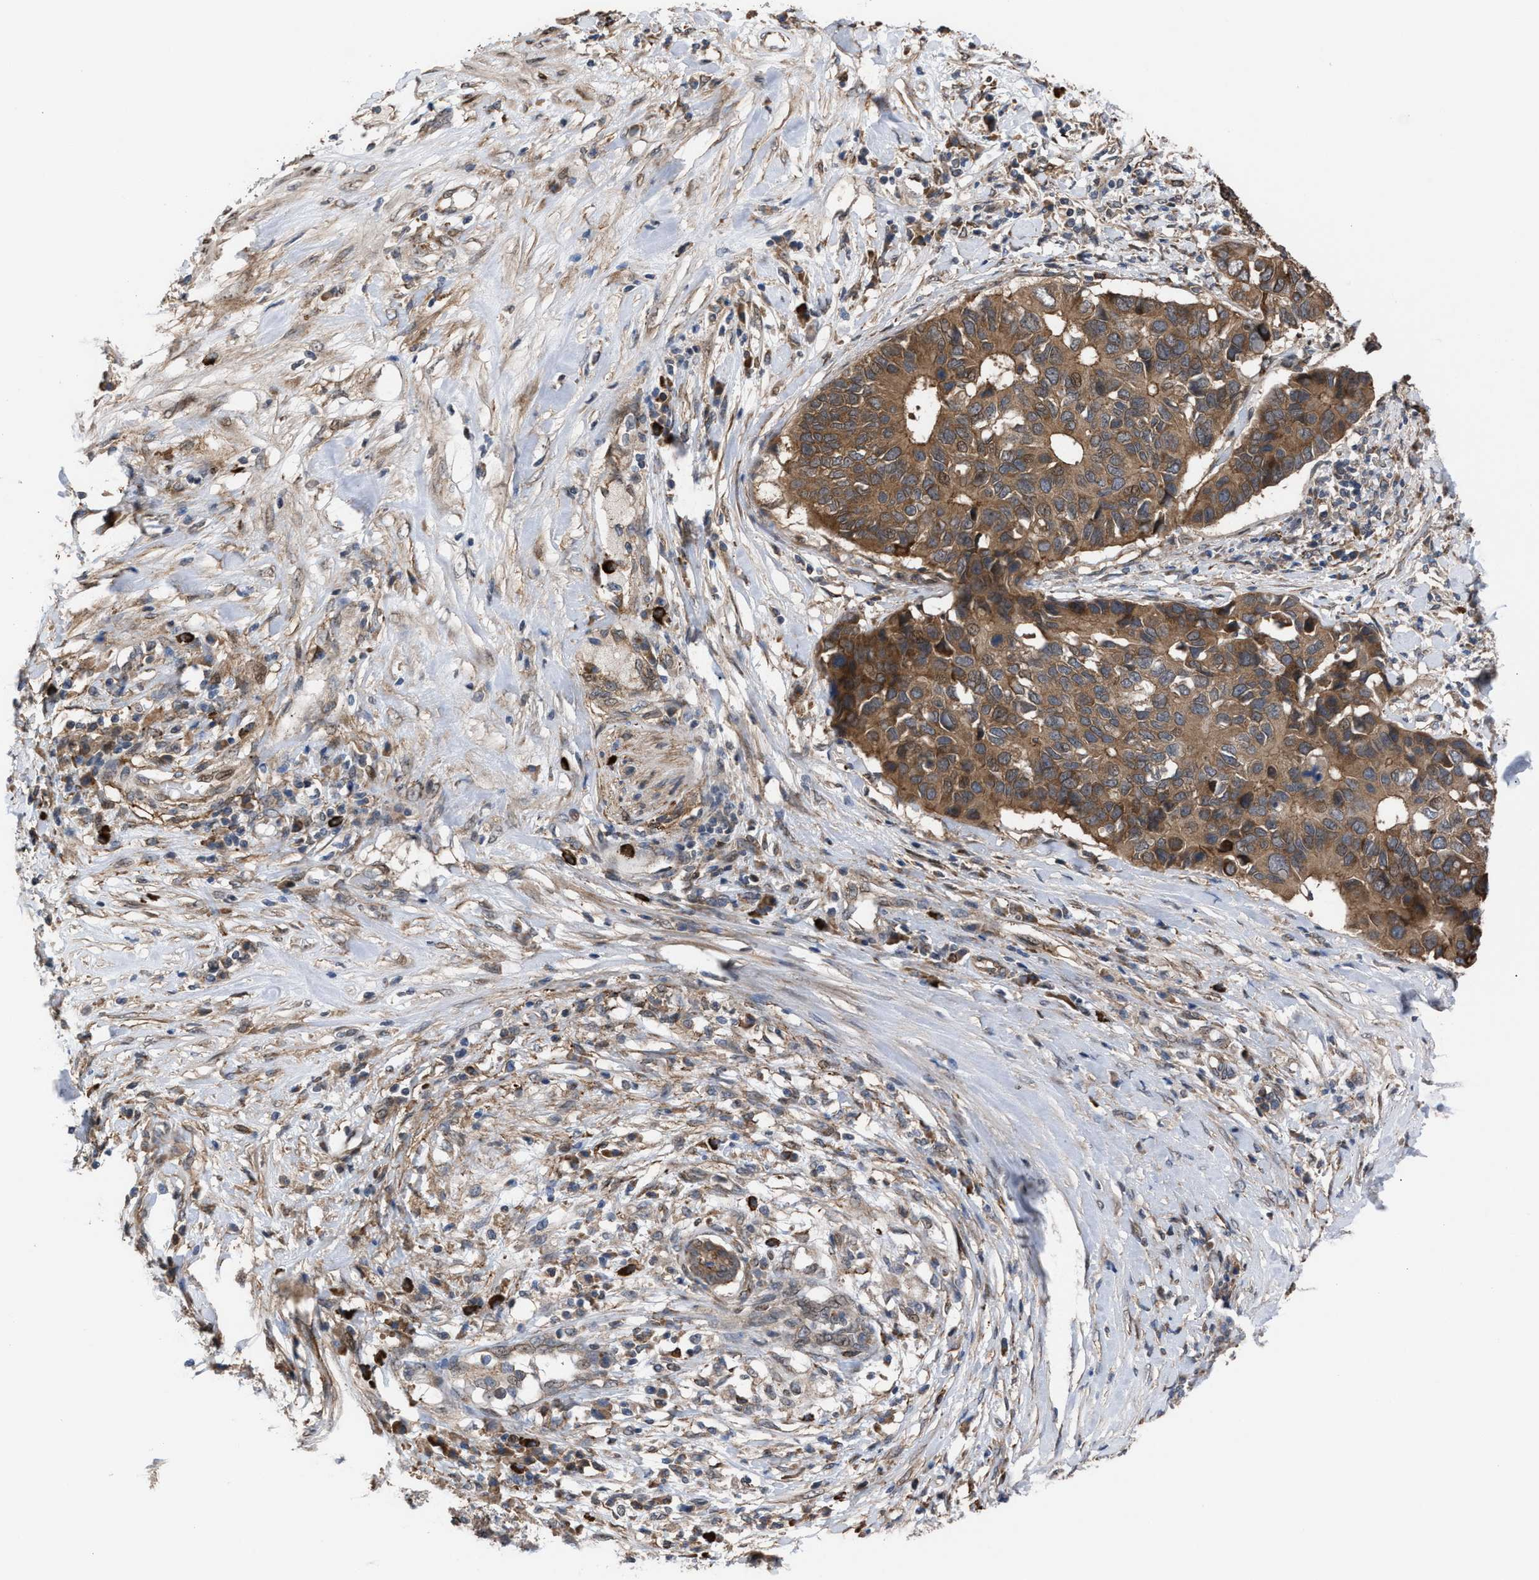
{"staining": {"intensity": "moderate", "quantity": ">75%", "location": "cytoplasmic/membranous"}, "tissue": "pancreatic cancer", "cell_type": "Tumor cells", "image_type": "cancer", "snomed": [{"axis": "morphology", "description": "Adenocarcinoma, NOS"}, {"axis": "topography", "description": "Pancreas"}], "caption": "Pancreatic adenocarcinoma stained with IHC displays moderate cytoplasmic/membranous positivity in about >75% of tumor cells. (brown staining indicates protein expression, while blue staining denotes nuclei).", "gene": "TP53BP2", "patient": {"sex": "female", "age": 56}}